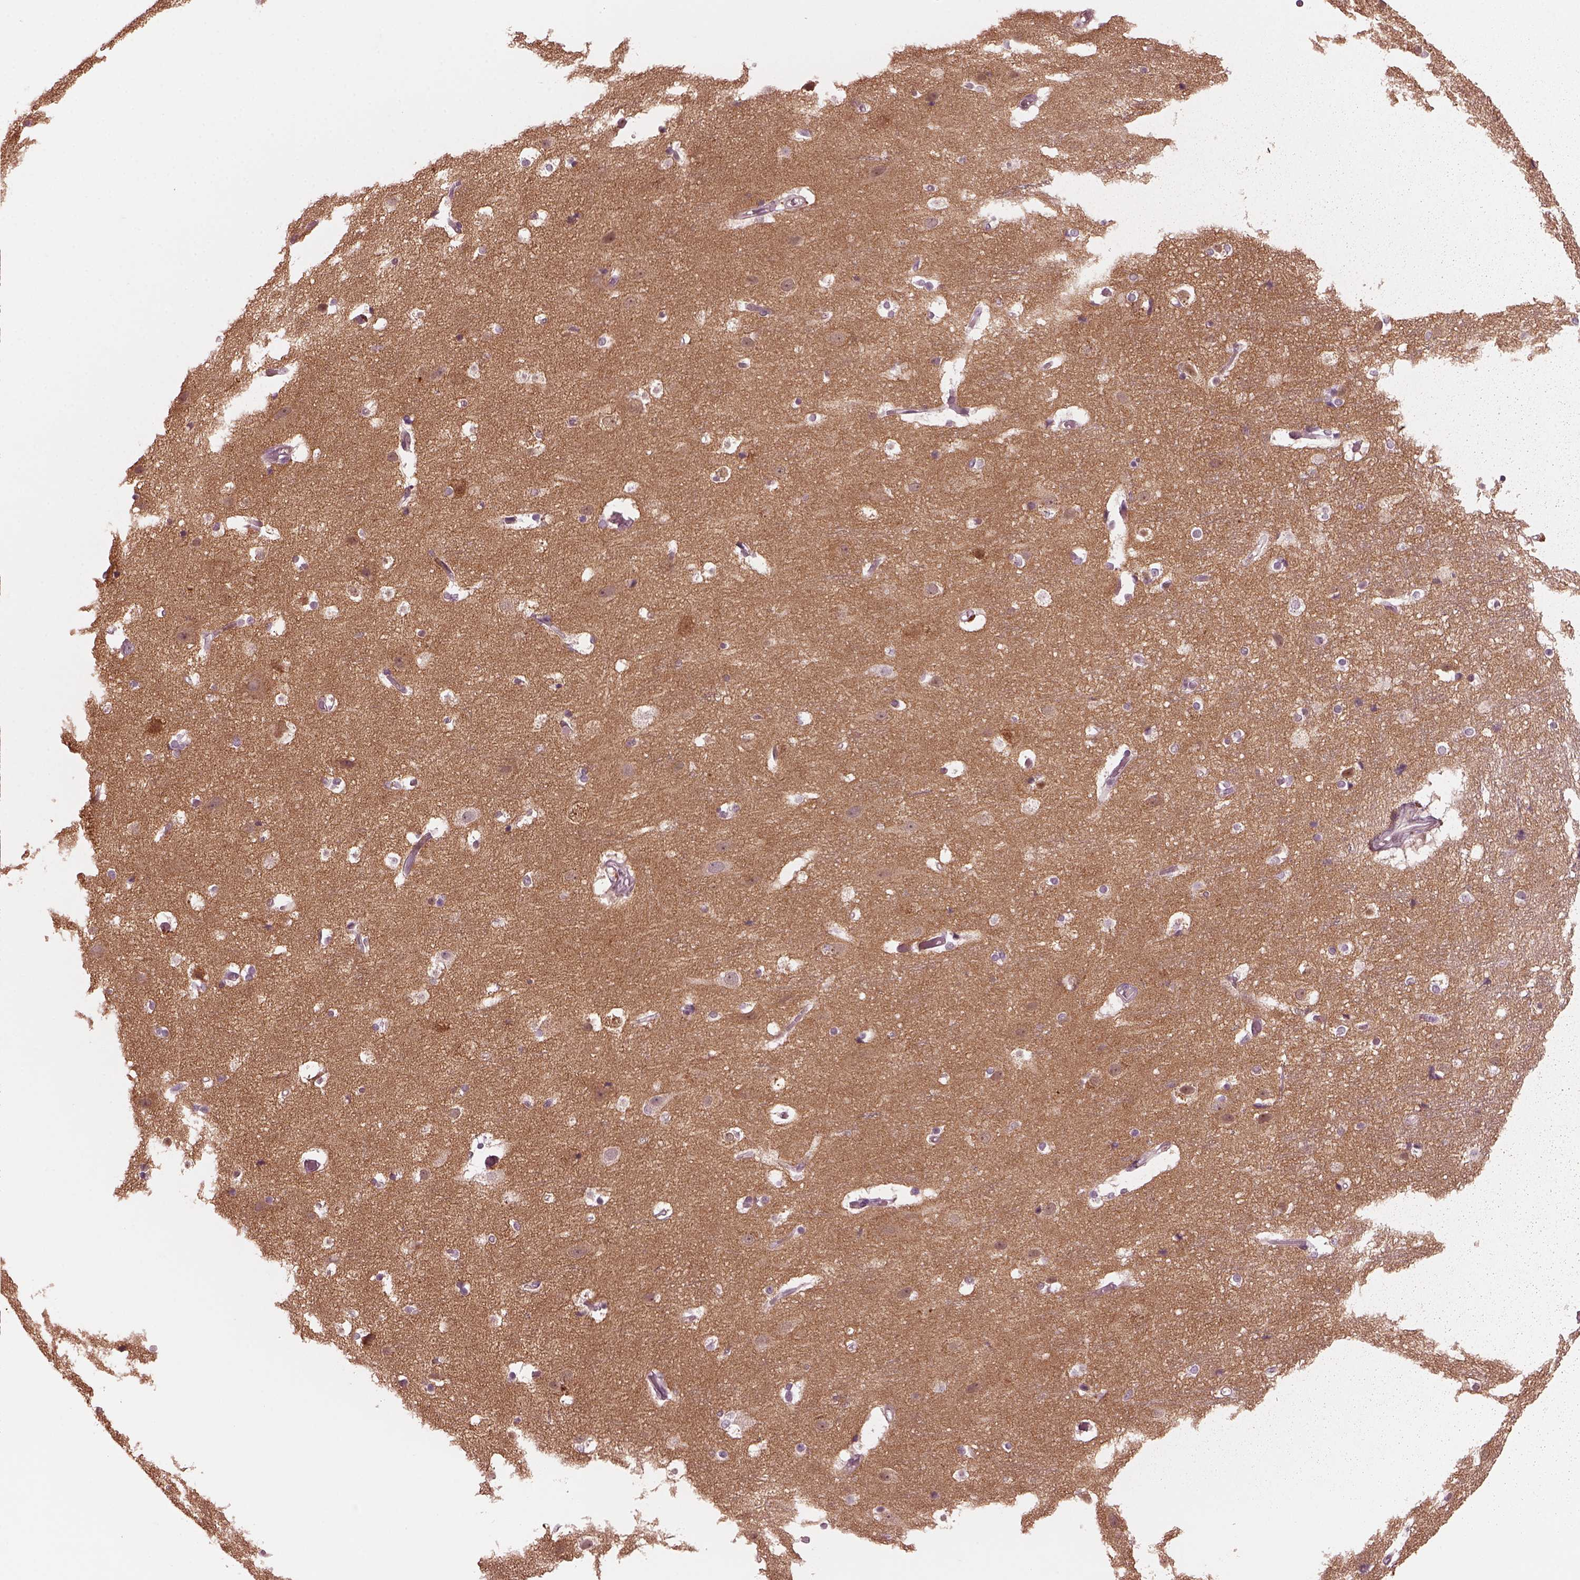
{"staining": {"intensity": "negative", "quantity": "none", "location": "none"}, "tissue": "cerebral cortex", "cell_type": "Endothelial cells", "image_type": "normal", "snomed": [{"axis": "morphology", "description": "Normal tissue, NOS"}, {"axis": "topography", "description": "Cerebral cortex"}], "caption": "This is a image of IHC staining of normal cerebral cortex, which shows no staining in endothelial cells.", "gene": "RGS7", "patient": {"sex": "female", "age": 52}}